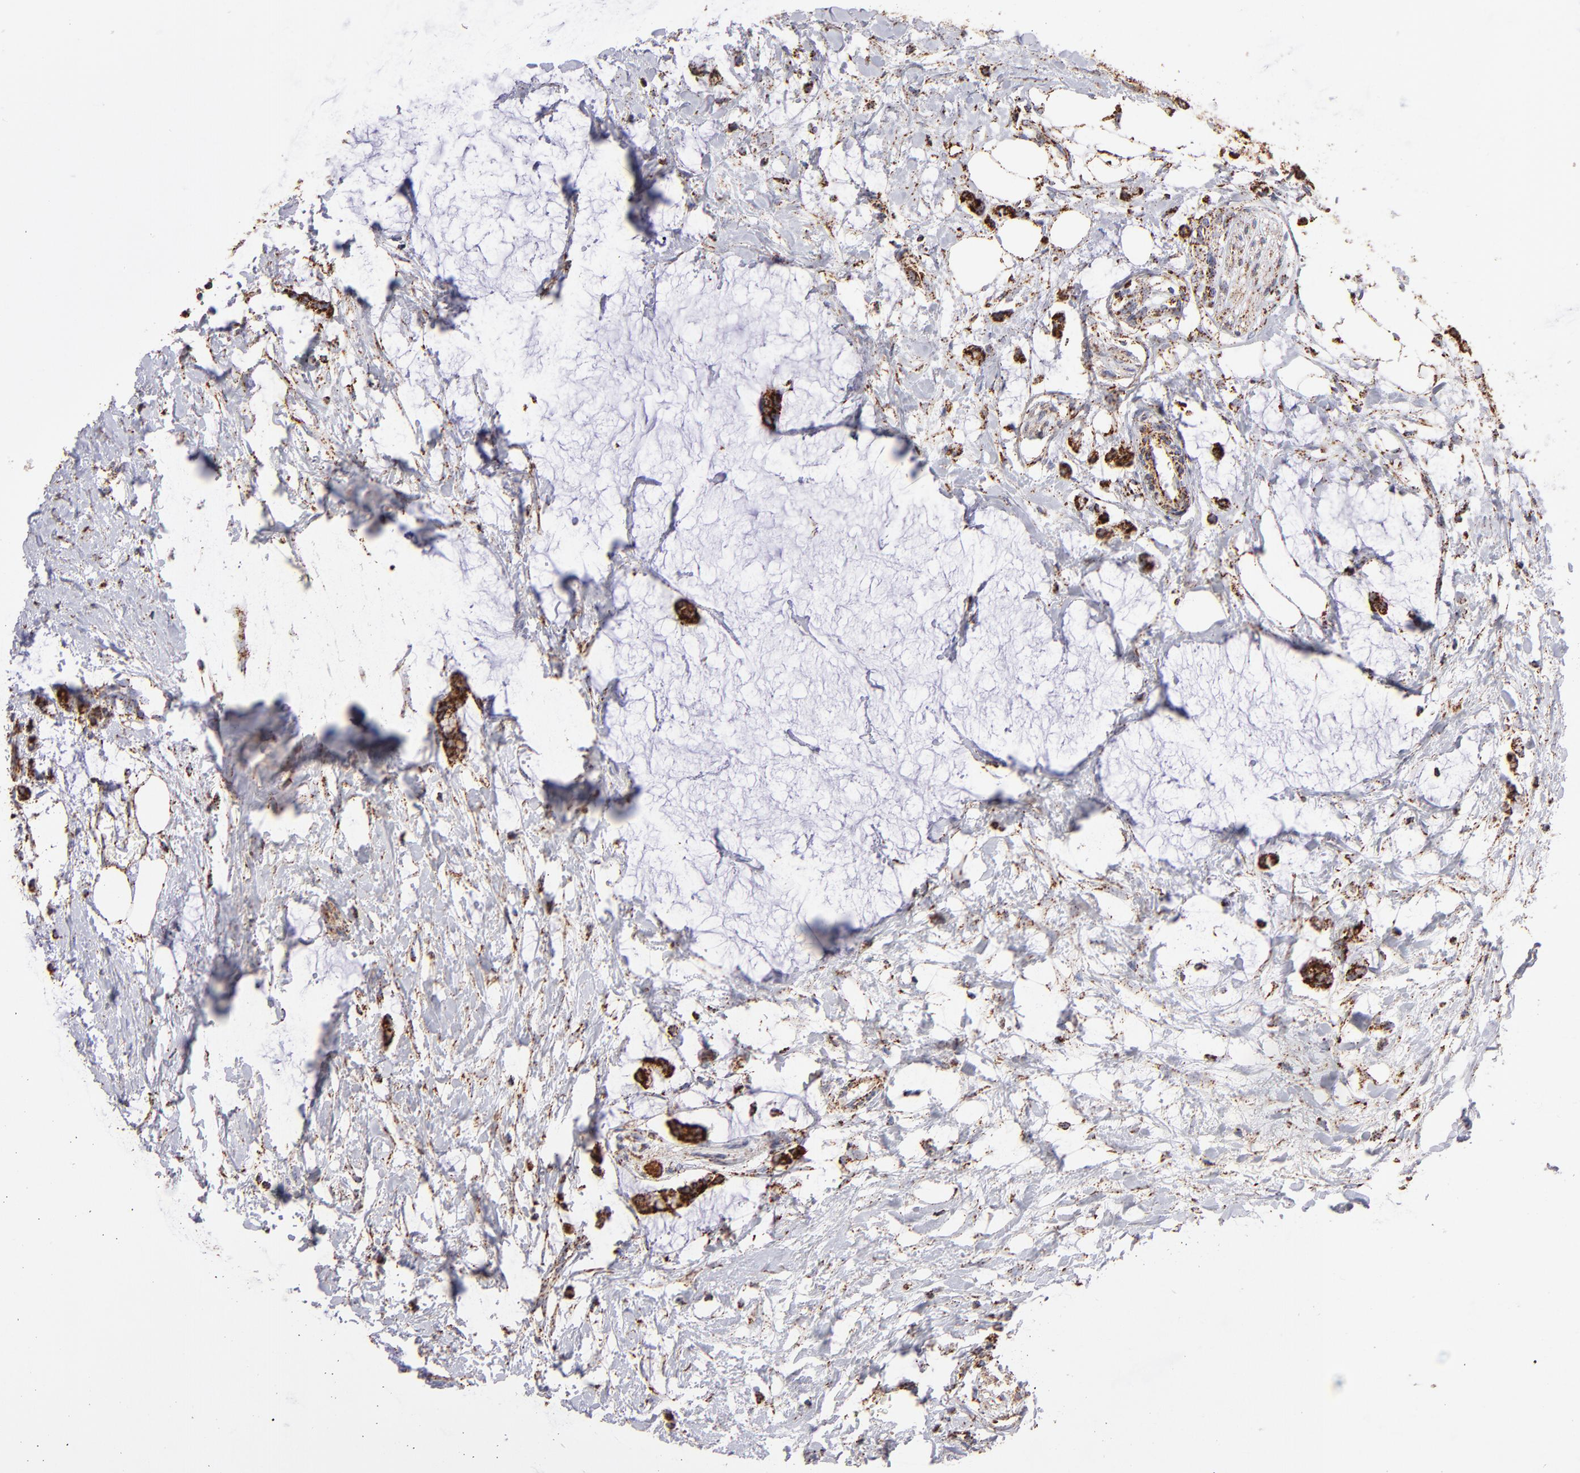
{"staining": {"intensity": "strong", "quantity": ">75%", "location": "cytoplasmic/membranous"}, "tissue": "colorectal cancer", "cell_type": "Tumor cells", "image_type": "cancer", "snomed": [{"axis": "morphology", "description": "Normal tissue, NOS"}, {"axis": "morphology", "description": "Adenocarcinoma, NOS"}, {"axis": "topography", "description": "Colon"}, {"axis": "topography", "description": "Peripheral nerve tissue"}], "caption": "Adenocarcinoma (colorectal) was stained to show a protein in brown. There is high levels of strong cytoplasmic/membranous staining in about >75% of tumor cells.", "gene": "DLST", "patient": {"sex": "male", "age": 14}}